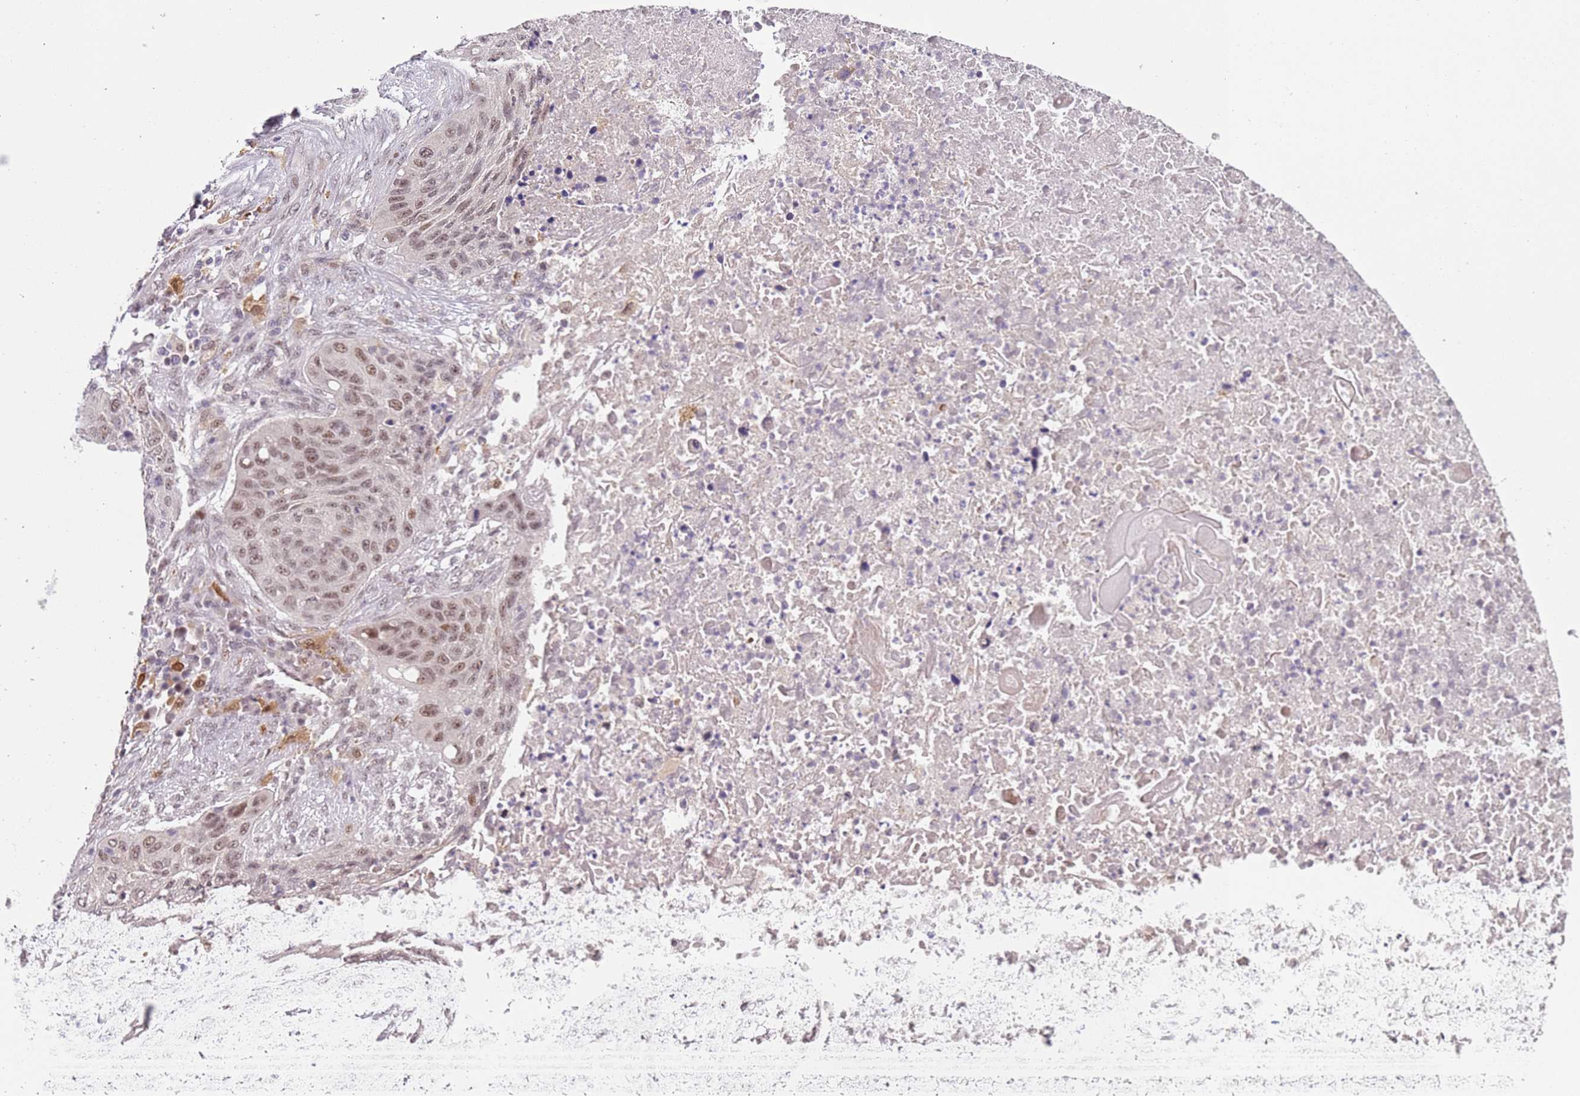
{"staining": {"intensity": "moderate", "quantity": "<25%", "location": "nuclear"}, "tissue": "lung cancer", "cell_type": "Tumor cells", "image_type": "cancer", "snomed": [{"axis": "morphology", "description": "Squamous cell carcinoma, NOS"}, {"axis": "topography", "description": "Lung"}], "caption": "Tumor cells show low levels of moderate nuclear expression in approximately <25% of cells in lung cancer (squamous cell carcinoma). The protein of interest is shown in brown color, while the nuclei are stained blue.", "gene": "LGALSL", "patient": {"sex": "female", "age": 63}}